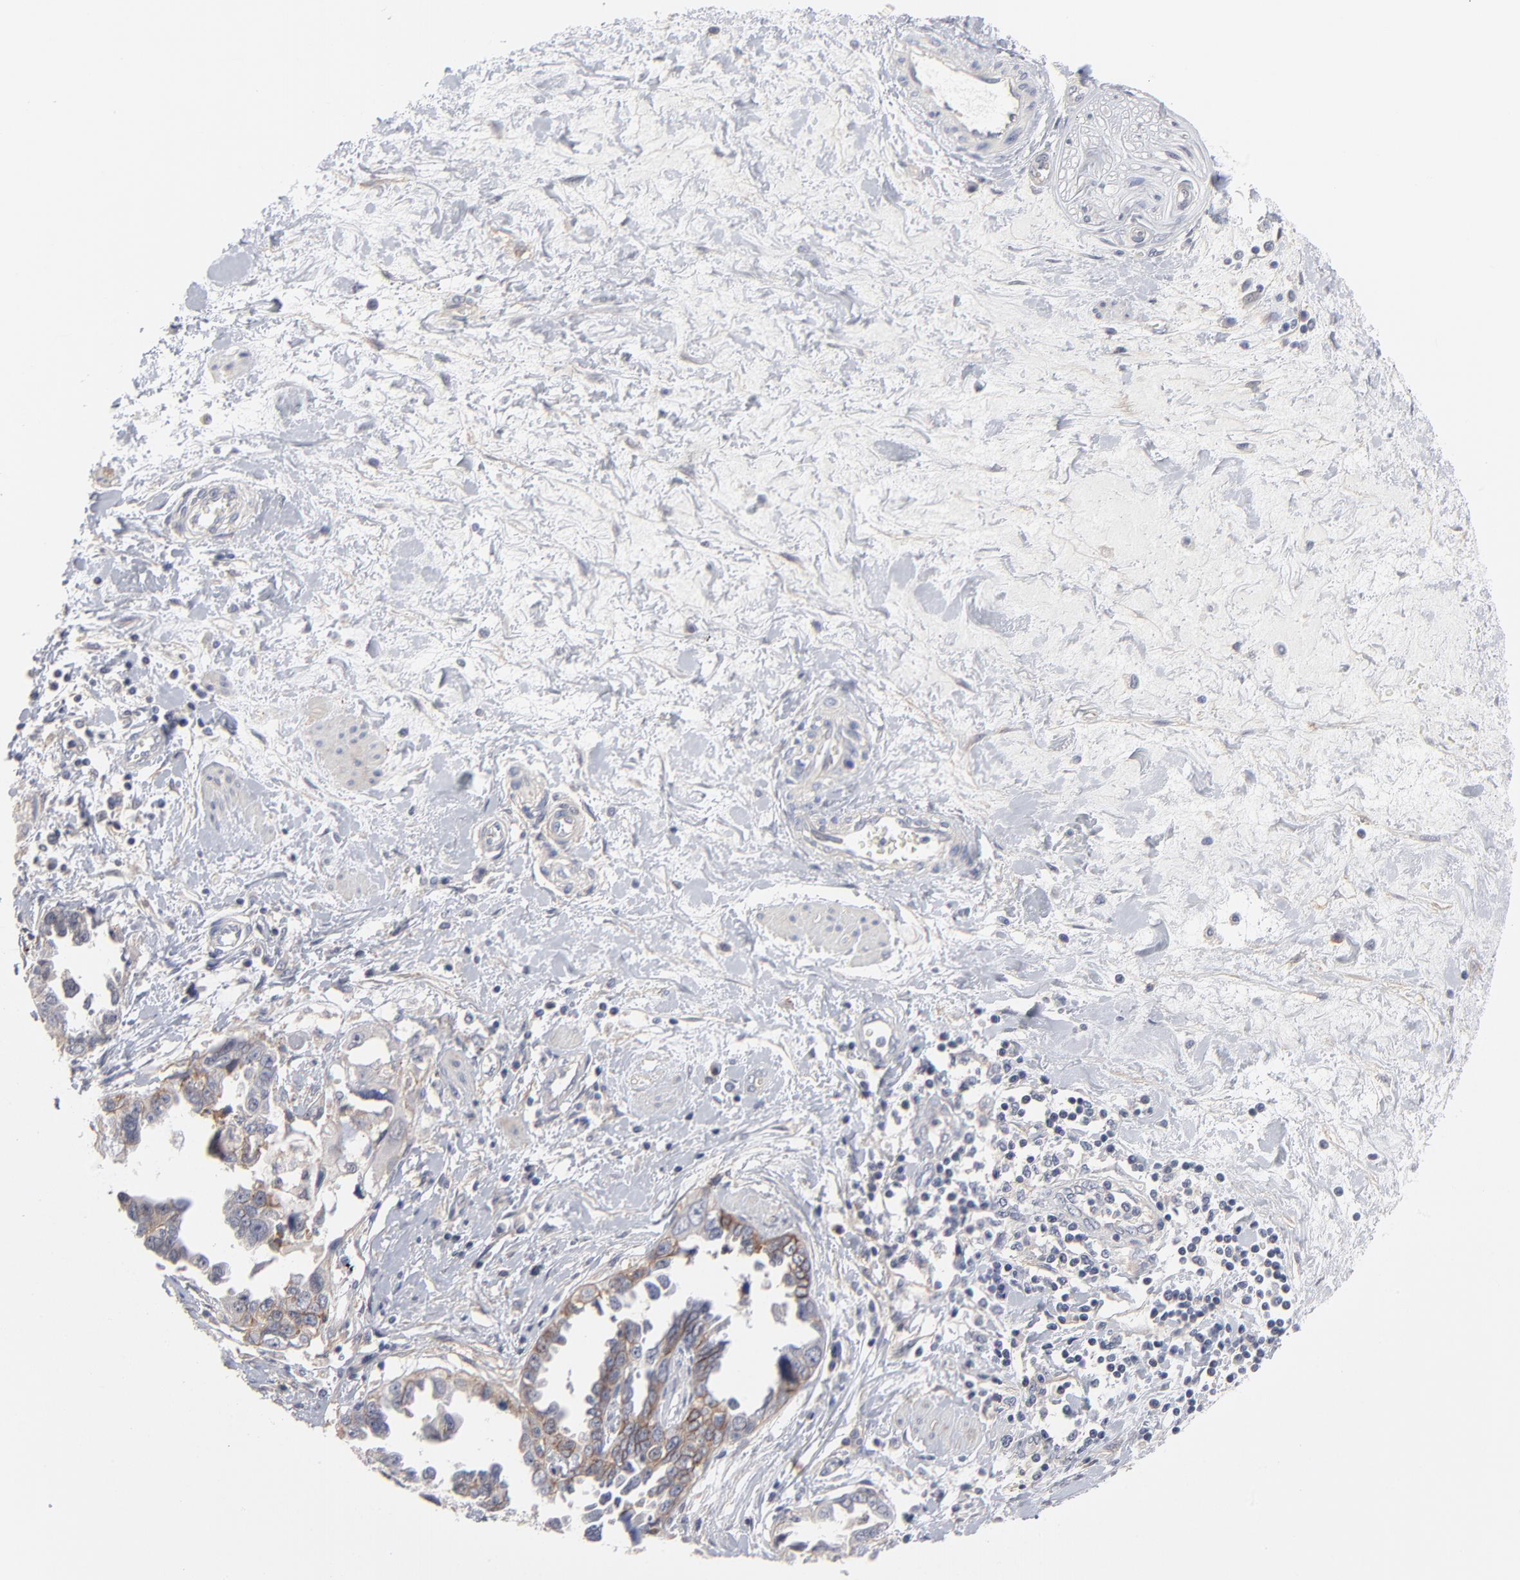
{"staining": {"intensity": "moderate", "quantity": ">75%", "location": "cytoplasmic/membranous"}, "tissue": "ovarian cancer", "cell_type": "Tumor cells", "image_type": "cancer", "snomed": [{"axis": "morphology", "description": "Cystadenocarcinoma, serous, NOS"}, {"axis": "topography", "description": "Ovary"}], "caption": "Immunohistochemistry image of neoplastic tissue: human ovarian cancer stained using IHC reveals medium levels of moderate protein expression localized specifically in the cytoplasmic/membranous of tumor cells, appearing as a cytoplasmic/membranous brown color.", "gene": "SLC16A1", "patient": {"sex": "female", "age": 63}}